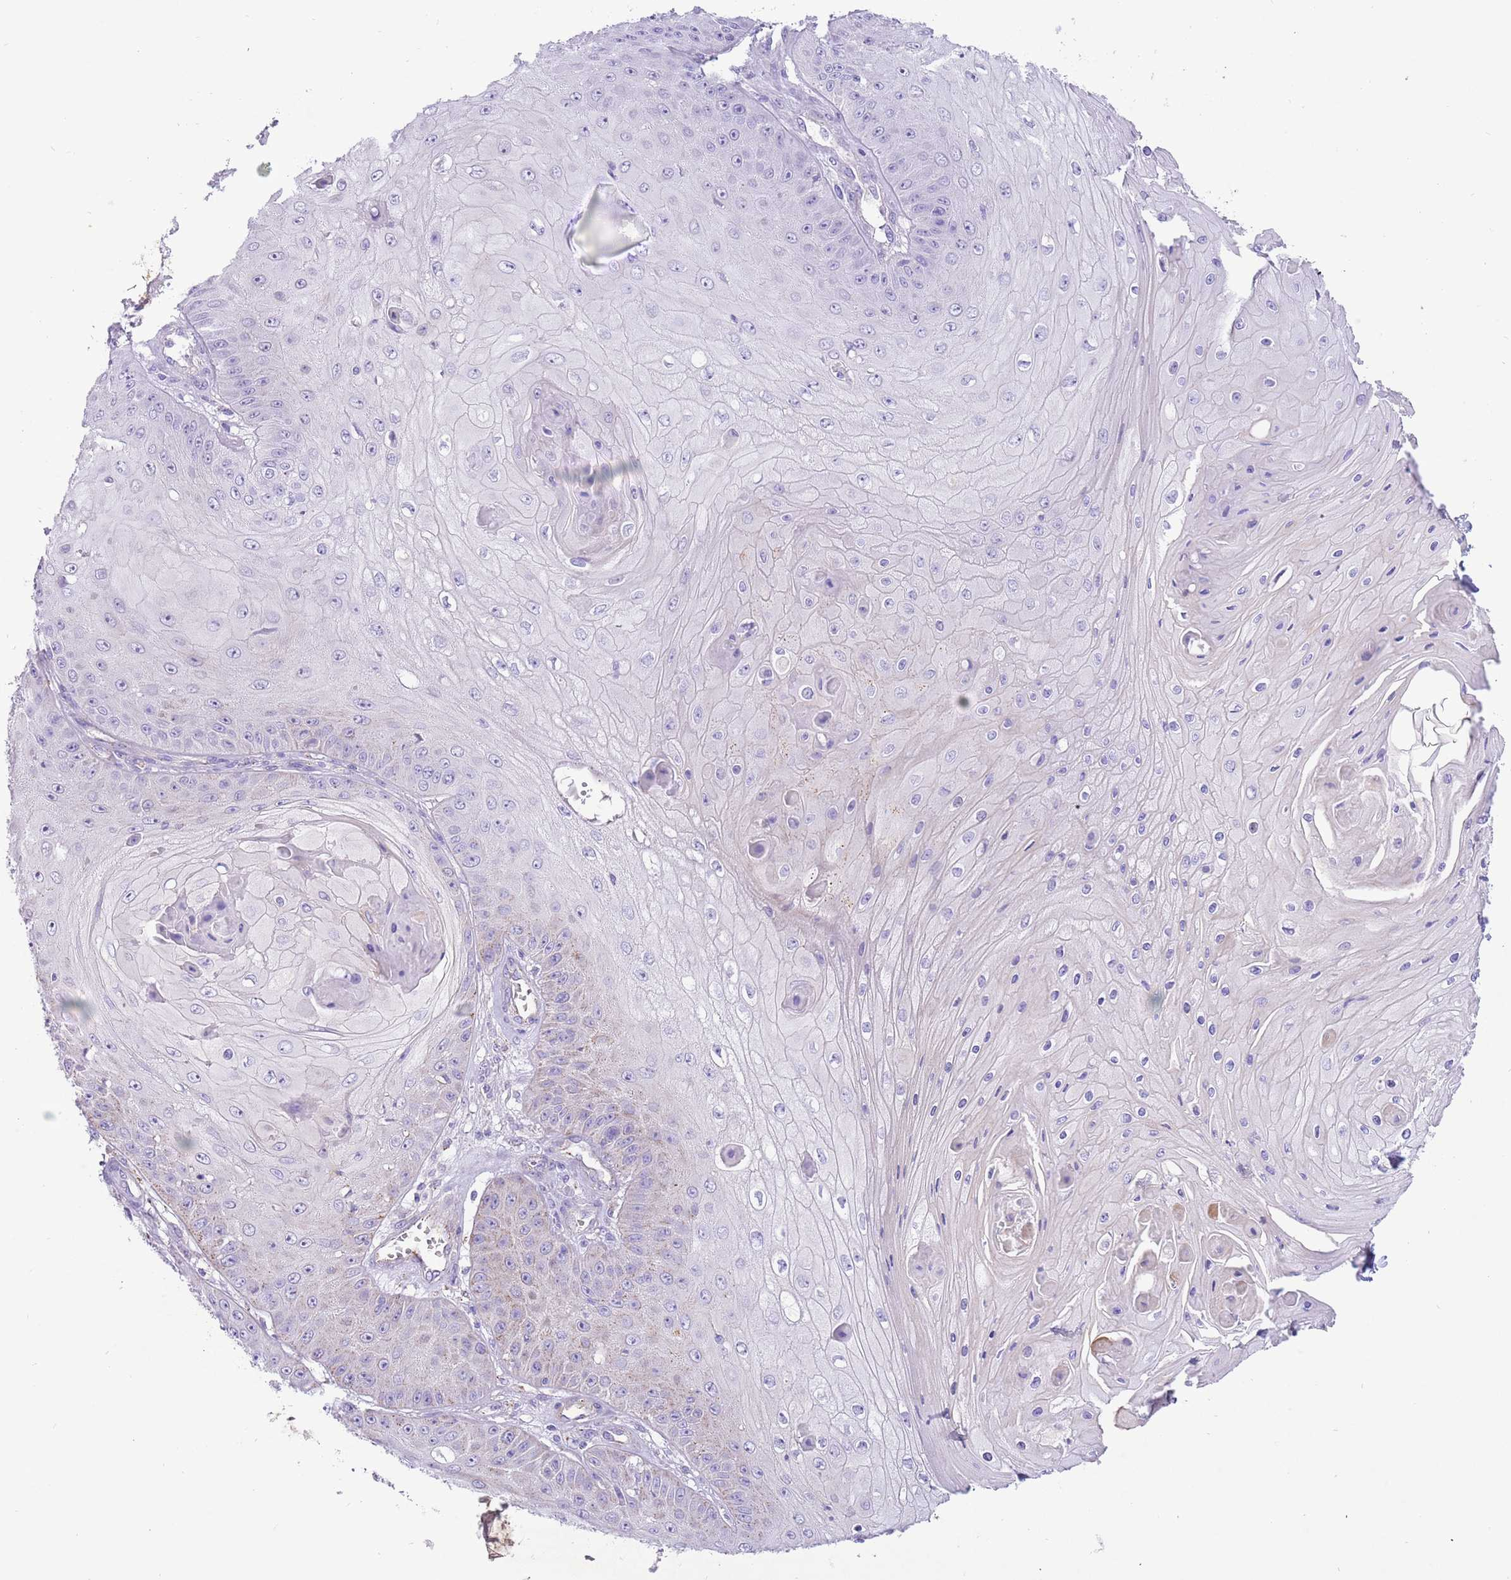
{"staining": {"intensity": "negative", "quantity": "none", "location": "none"}, "tissue": "skin cancer", "cell_type": "Tumor cells", "image_type": "cancer", "snomed": [{"axis": "morphology", "description": "Squamous cell carcinoma, NOS"}, {"axis": "topography", "description": "Skin"}], "caption": "This is an immunohistochemistry (IHC) micrograph of skin squamous cell carcinoma. There is no positivity in tumor cells.", "gene": "KBTBD3", "patient": {"sex": "male", "age": 70}}